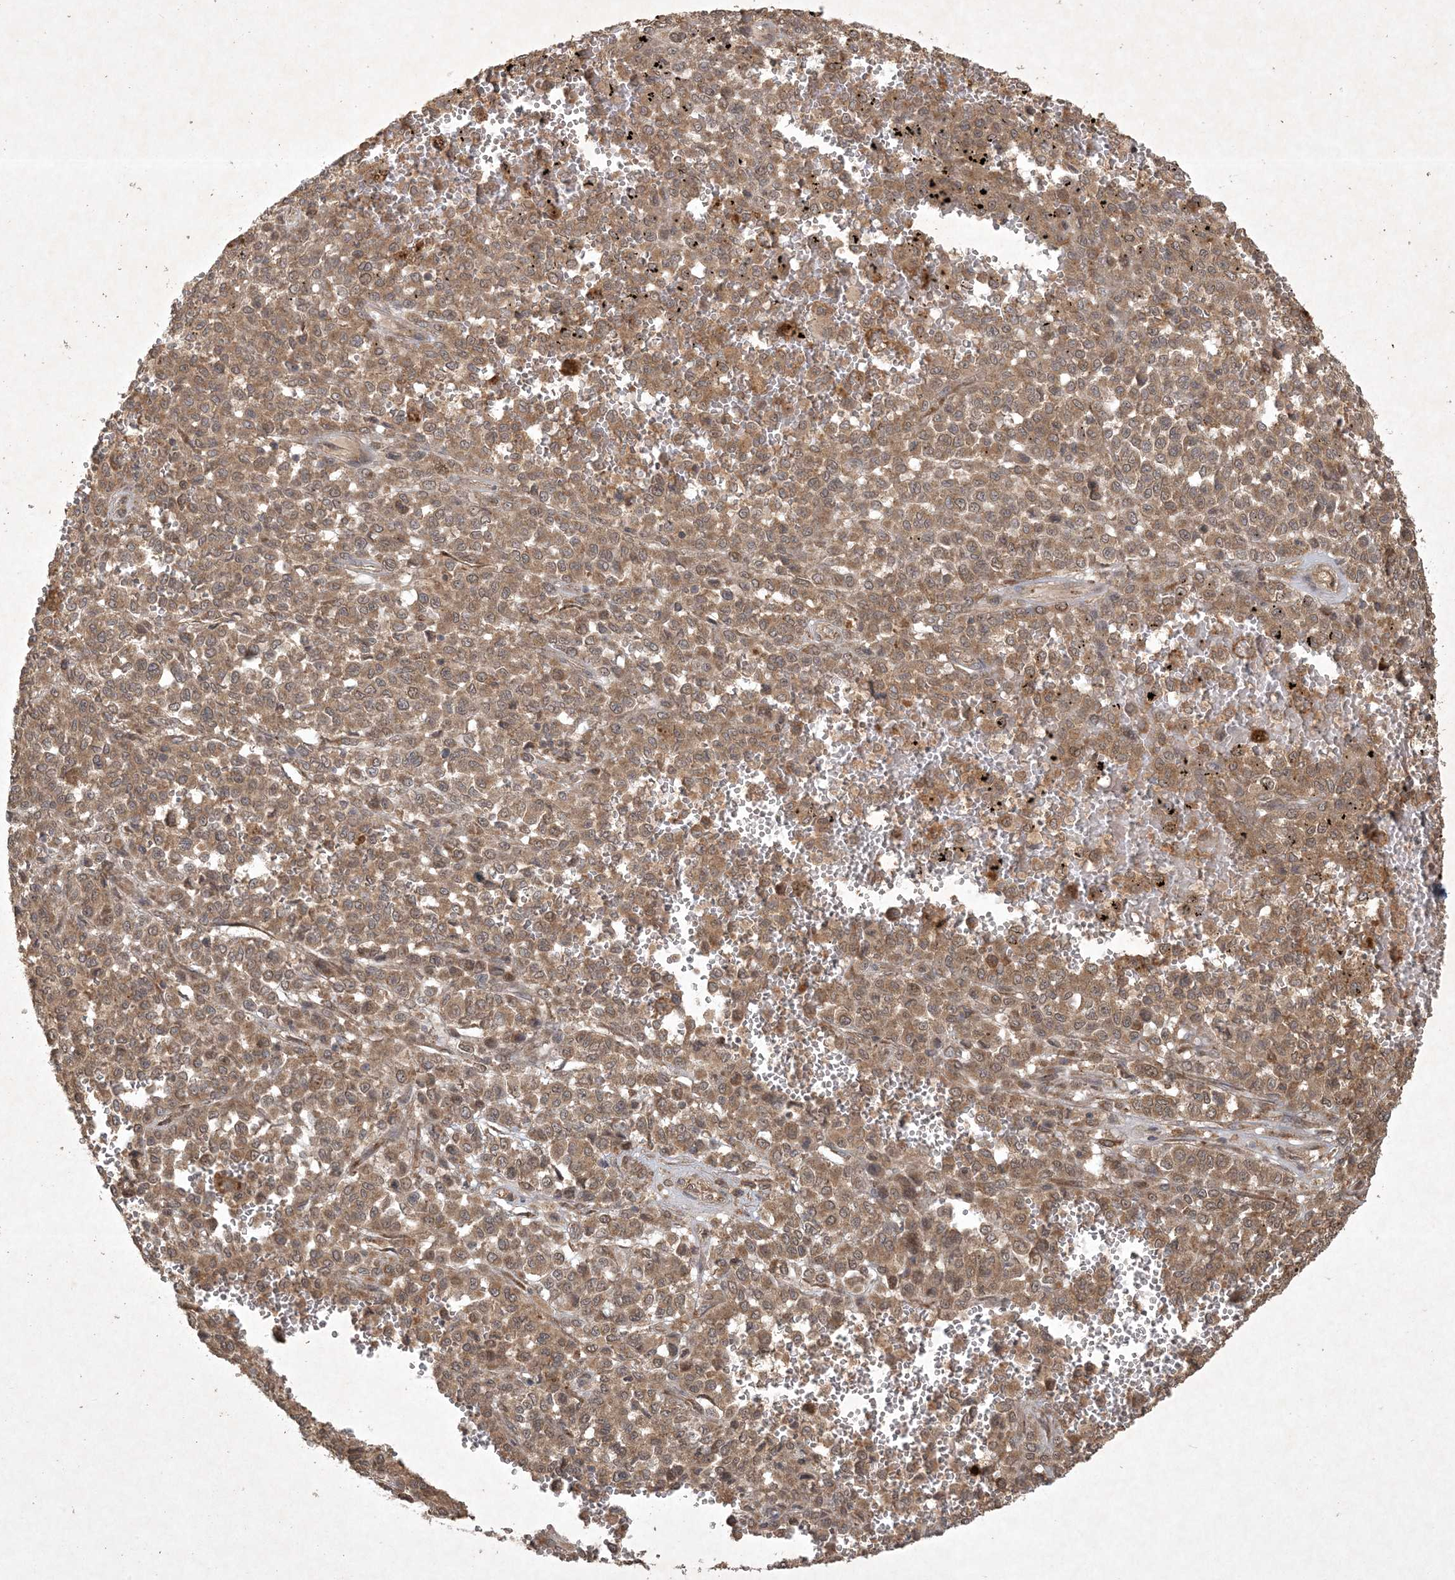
{"staining": {"intensity": "moderate", "quantity": ">75%", "location": "cytoplasmic/membranous,nuclear"}, "tissue": "melanoma", "cell_type": "Tumor cells", "image_type": "cancer", "snomed": [{"axis": "morphology", "description": "Malignant melanoma, Metastatic site"}, {"axis": "topography", "description": "Pancreas"}], "caption": "A brown stain labels moderate cytoplasmic/membranous and nuclear positivity of a protein in human malignant melanoma (metastatic site) tumor cells.", "gene": "NRBP2", "patient": {"sex": "female", "age": 30}}